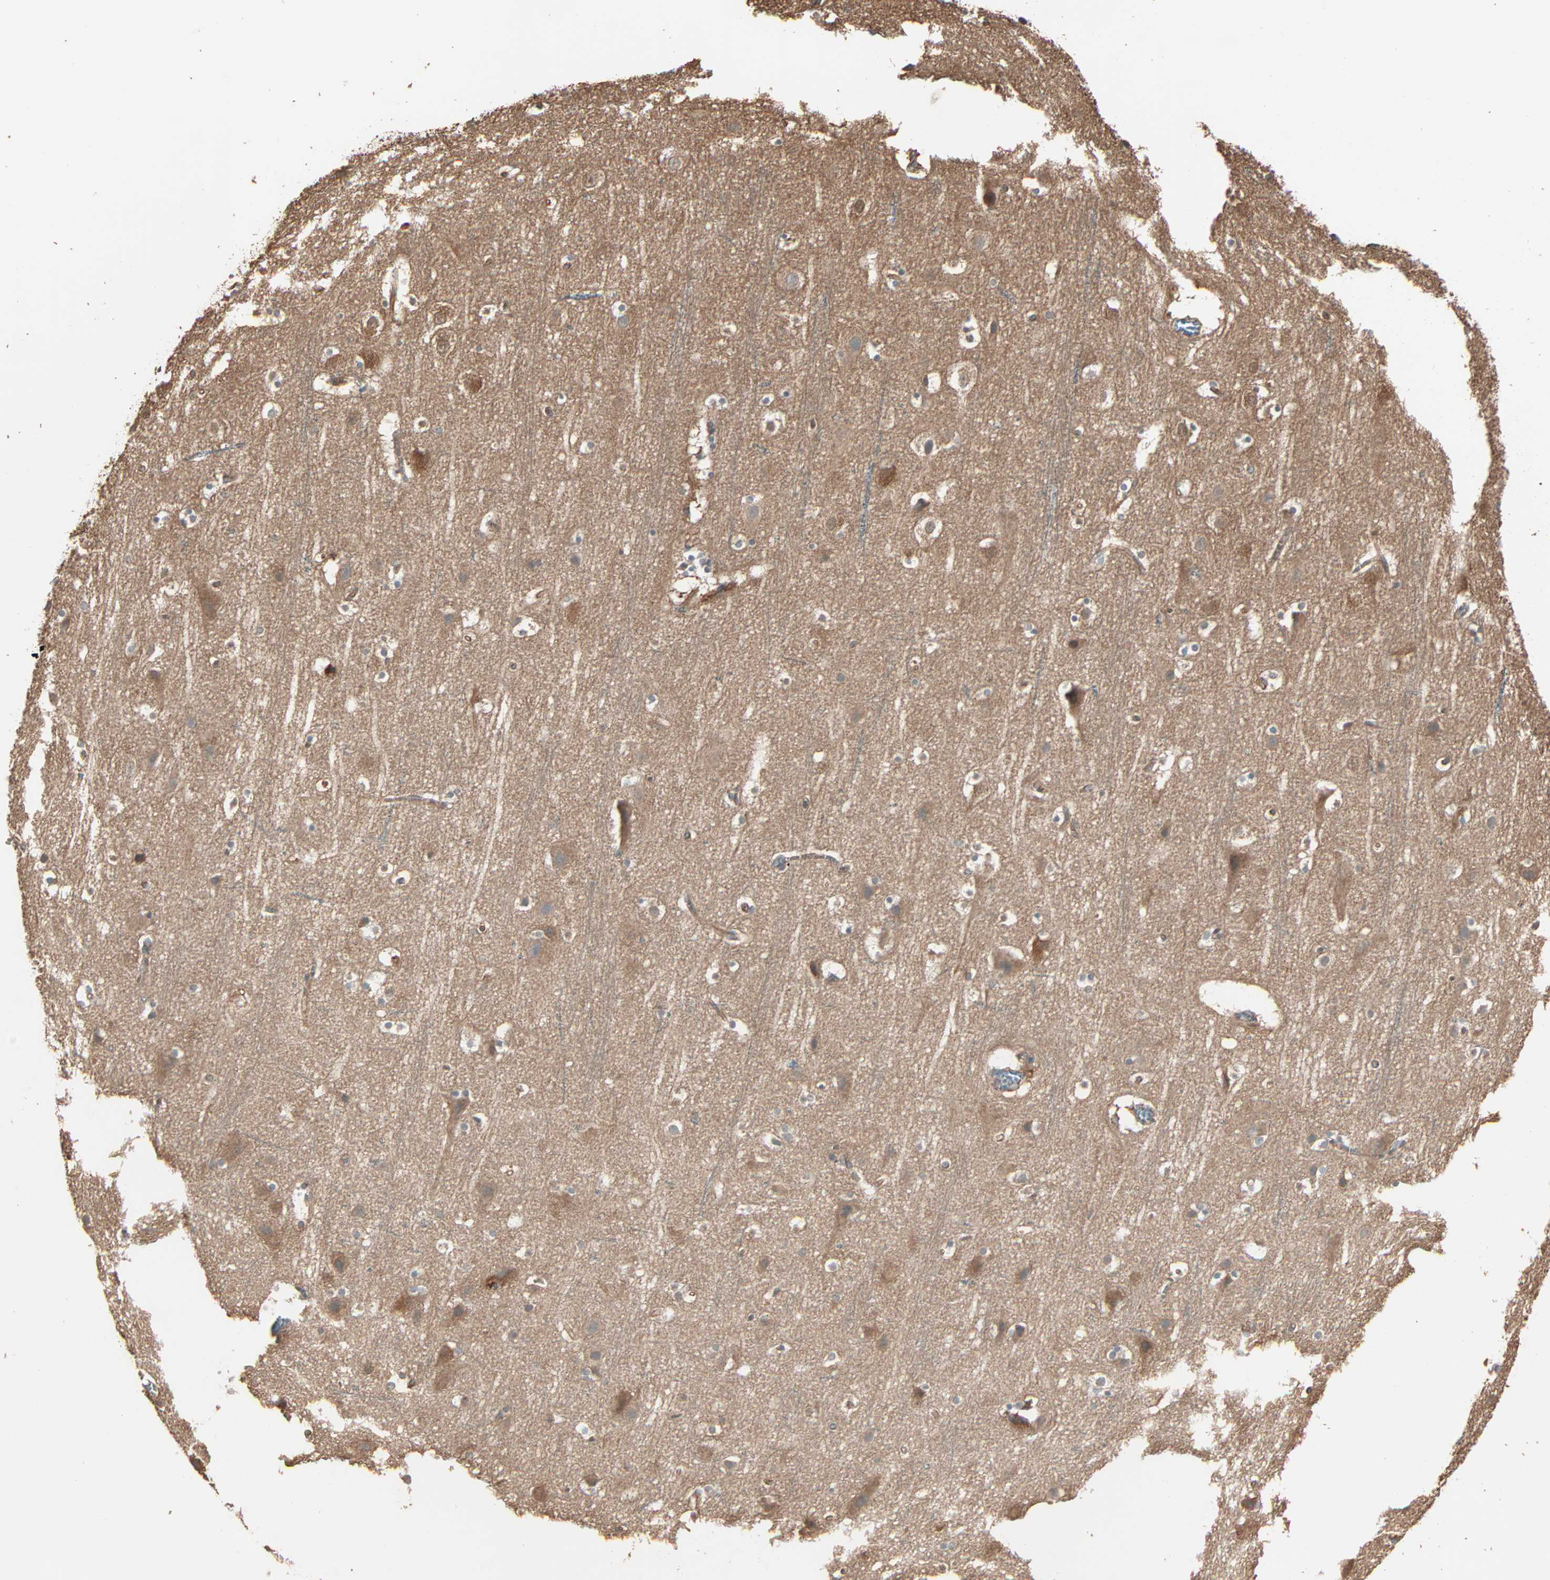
{"staining": {"intensity": "moderate", "quantity": ">75%", "location": "cytoplasmic/membranous"}, "tissue": "cerebral cortex", "cell_type": "Endothelial cells", "image_type": "normal", "snomed": [{"axis": "morphology", "description": "Normal tissue, NOS"}, {"axis": "topography", "description": "Cerebral cortex"}], "caption": "Immunohistochemical staining of benign cerebral cortex exhibits medium levels of moderate cytoplasmic/membranous expression in approximately >75% of endothelial cells. The staining was performed using DAB (3,3'-diaminobenzidine), with brown indicating positive protein expression. Nuclei are stained blue with hematoxylin.", "gene": "GALNT3", "patient": {"sex": "male", "age": 45}}